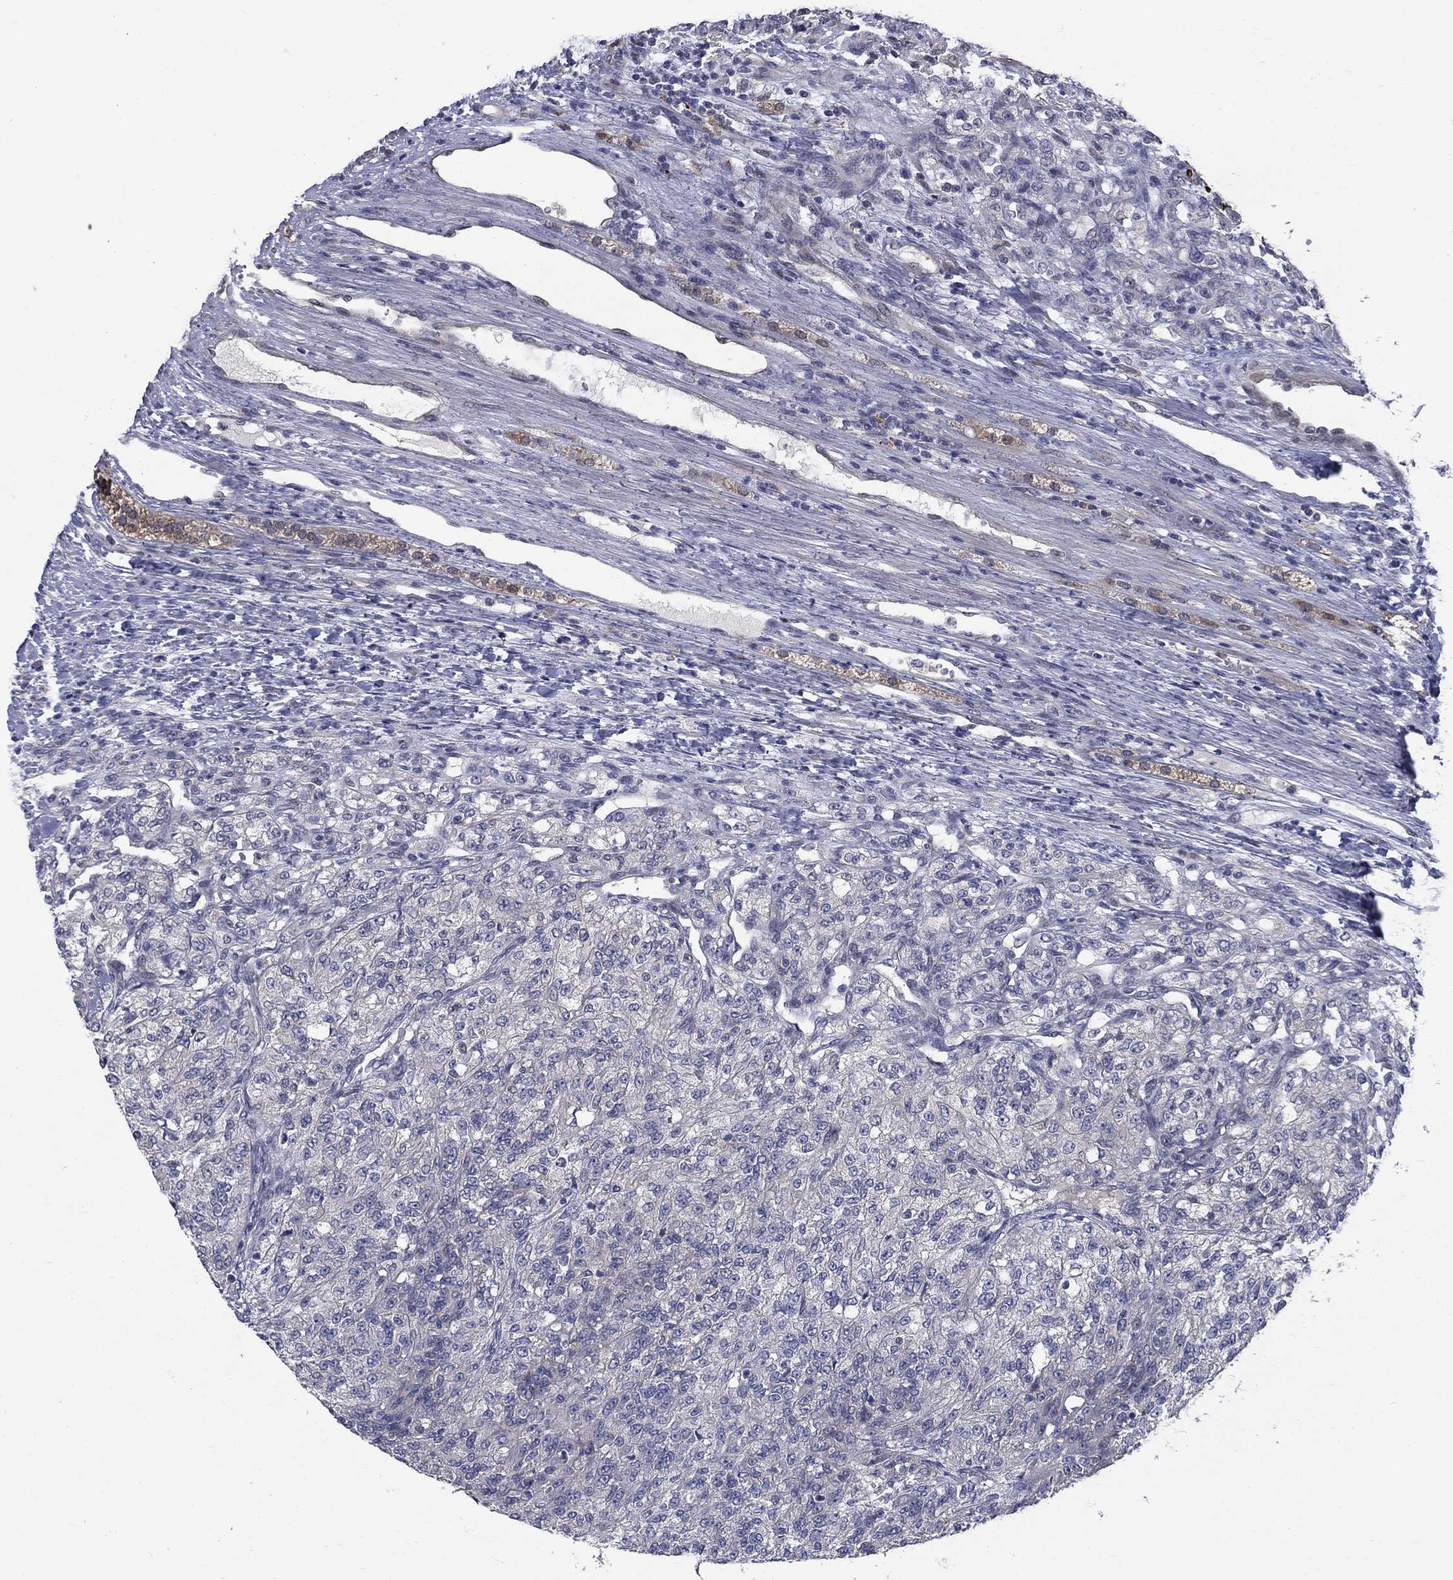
{"staining": {"intensity": "negative", "quantity": "none", "location": "none"}, "tissue": "renal cancer", "cell_type": "Tumor cells", "image_type": "cancer", "snomed": [{"axis": "morphology", "description": "Adenocarcinoma, NOS"}, {"axis": "topography", "description": "Kidney"}], "caption": "Immunohistochemical staining of human renal cancer (adenocarcinoma) reveals no significant positivity in tumor cells.", "gene": "FAM3B", "patient": {"sex": "female", "age": 63}}